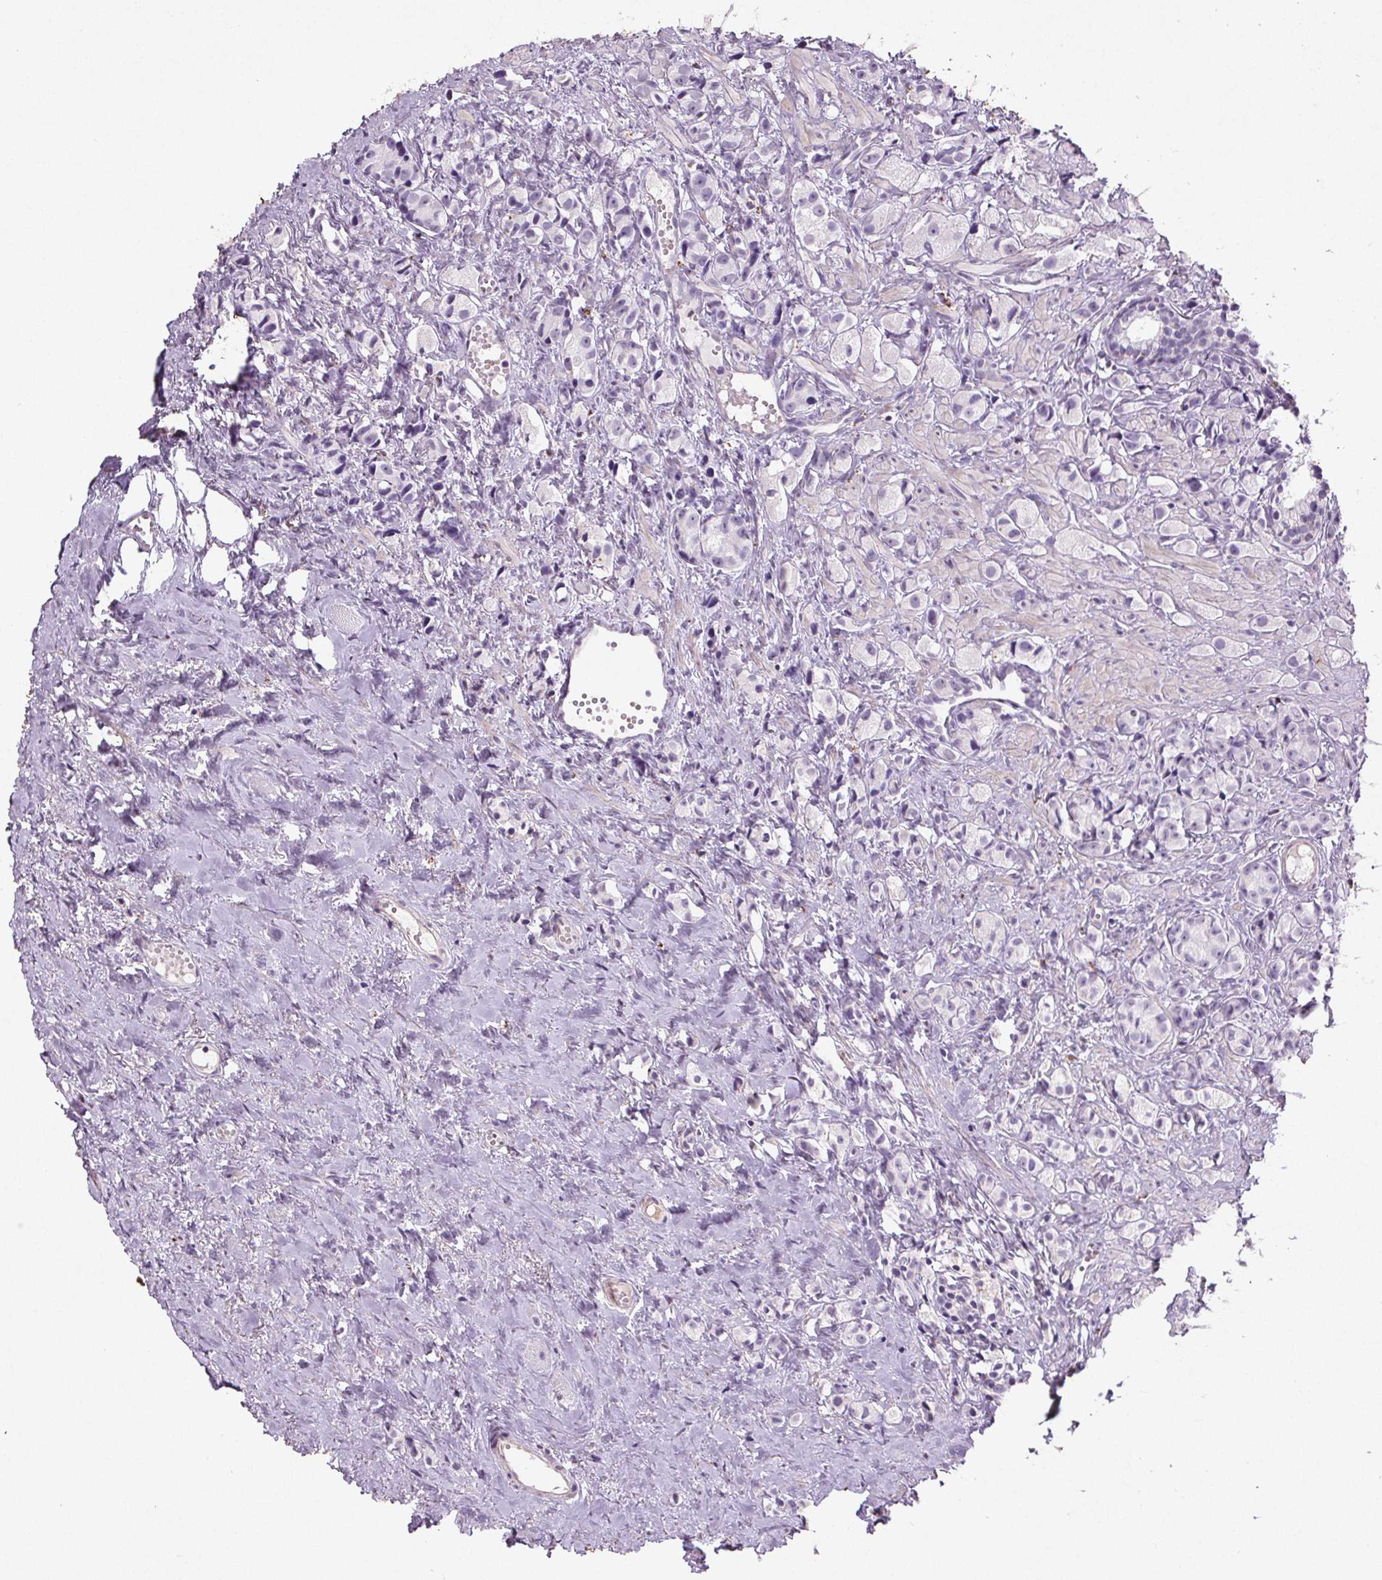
{"staining": {"intensity": "negative", "quantity": "none", "location": "none"}, "tissue": "prostate cancer", "cell_type": "Tumor cells", "image_type": "cancer", "snomed": [{"axis": "morphology", "description": "Adenocarcinoma, High grade"}, {"axis": "topography", "description": "Prostate"}], "caption": "Histopathology image shows no protein staining in tumor cells of high-grade adenocarcinoma (prostate) tissue. The staining is performed using DAB (3,3'-diaminobenzidine) brown chromogen with nuclei counter-stained in using hematoxylin.", "gene": "C19orf84", "patient": {"sex": "male", "age": 81}}